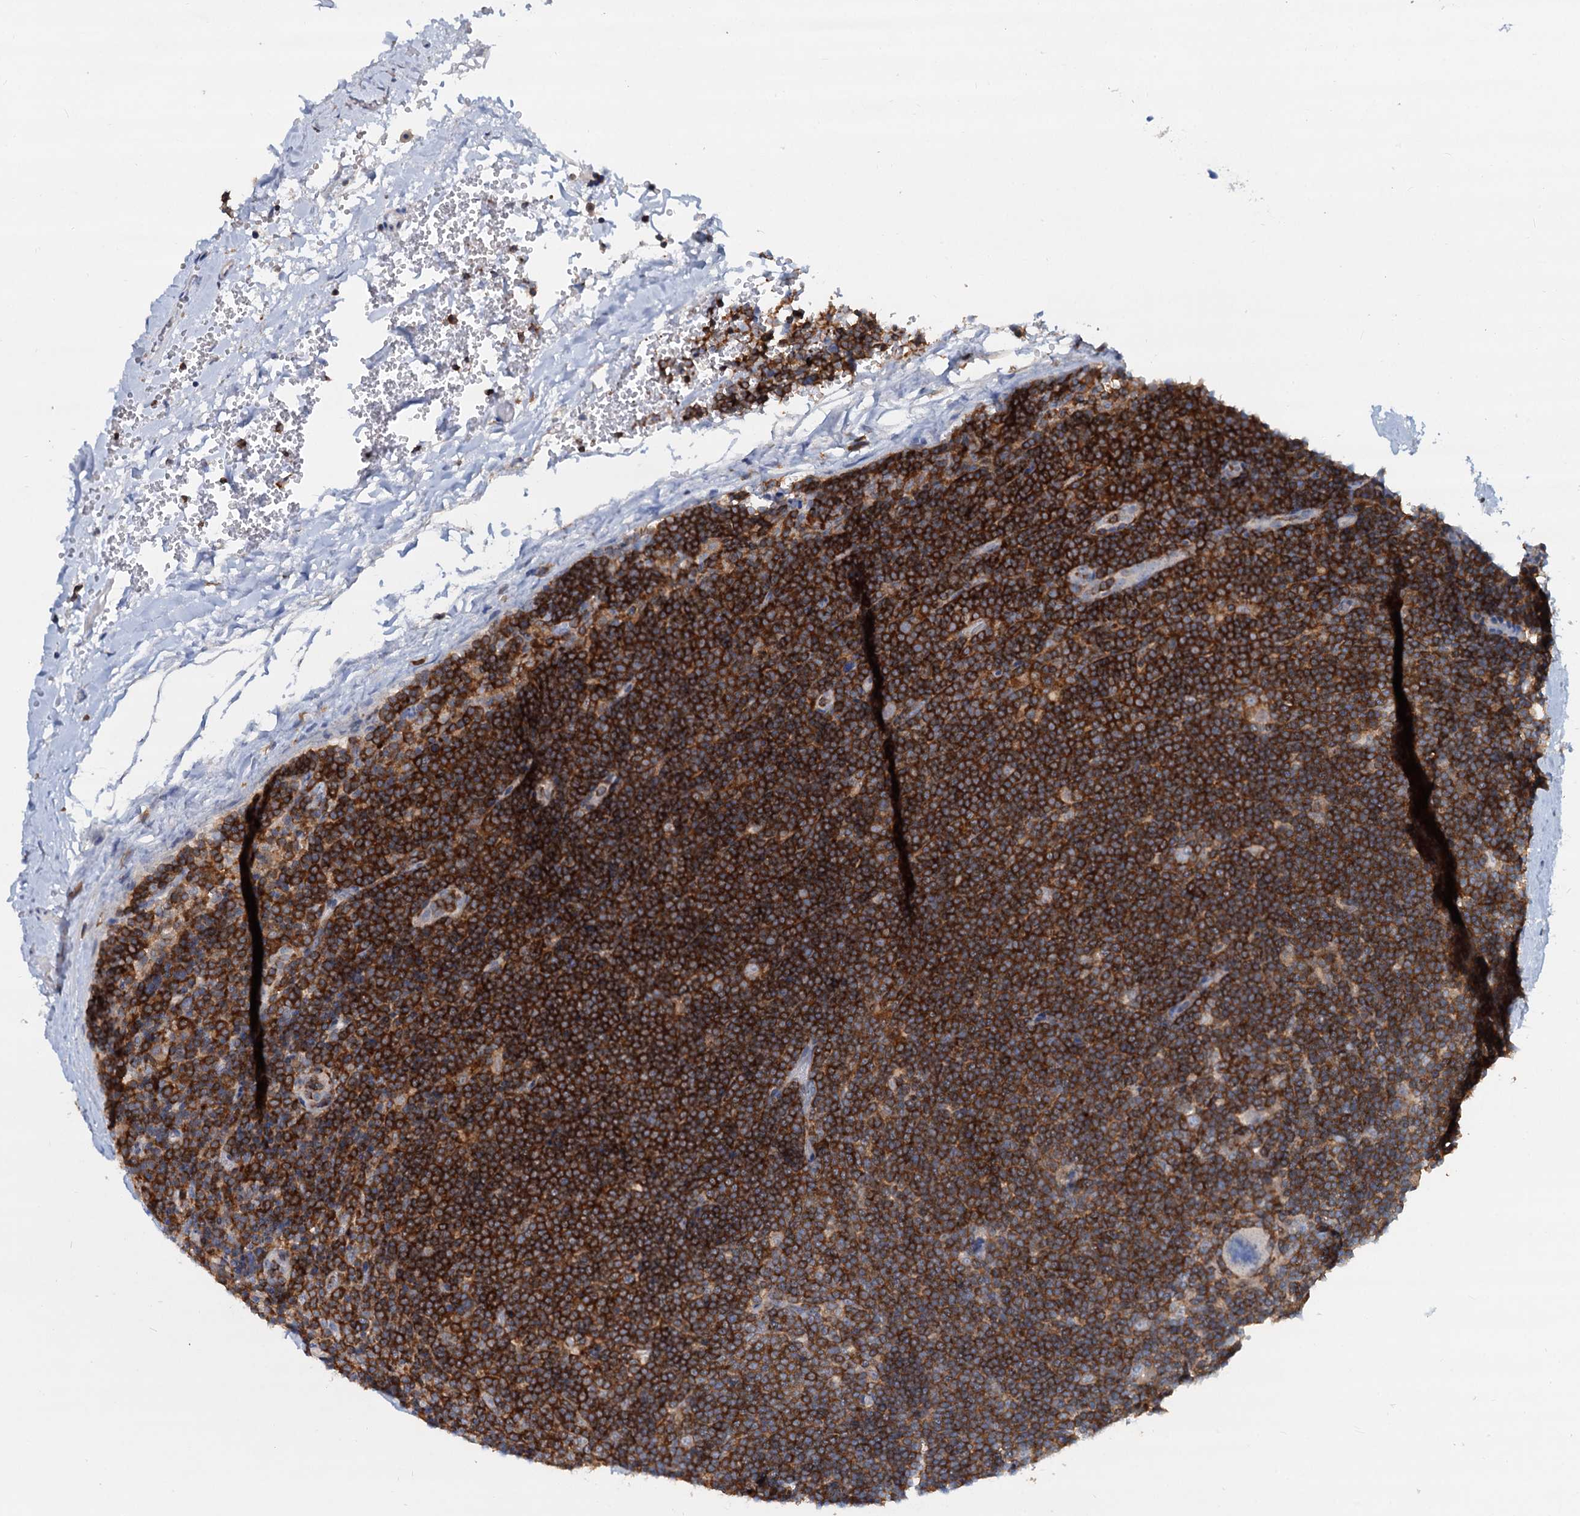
{"staining": {"intensity": "weak", "quantity": ">75%", "location": "cytoplasmic/membranous"}, "tissue": "lymphoma", "cell_type": "Tumor cells", "image_type": "cancer", "snomed": [{"axis": "morphology", "description": "Hodgkin's disease, NOS"}, {"axis": "topography", "description": "Lymph node"}], "caption": "Hodgkin's disease tissue reveals weak cytoplasmic/membranous staining in approximately >75% of tumor cells", "gene": "LRCH4", "patient": {"sex": "female", "age": 57}}